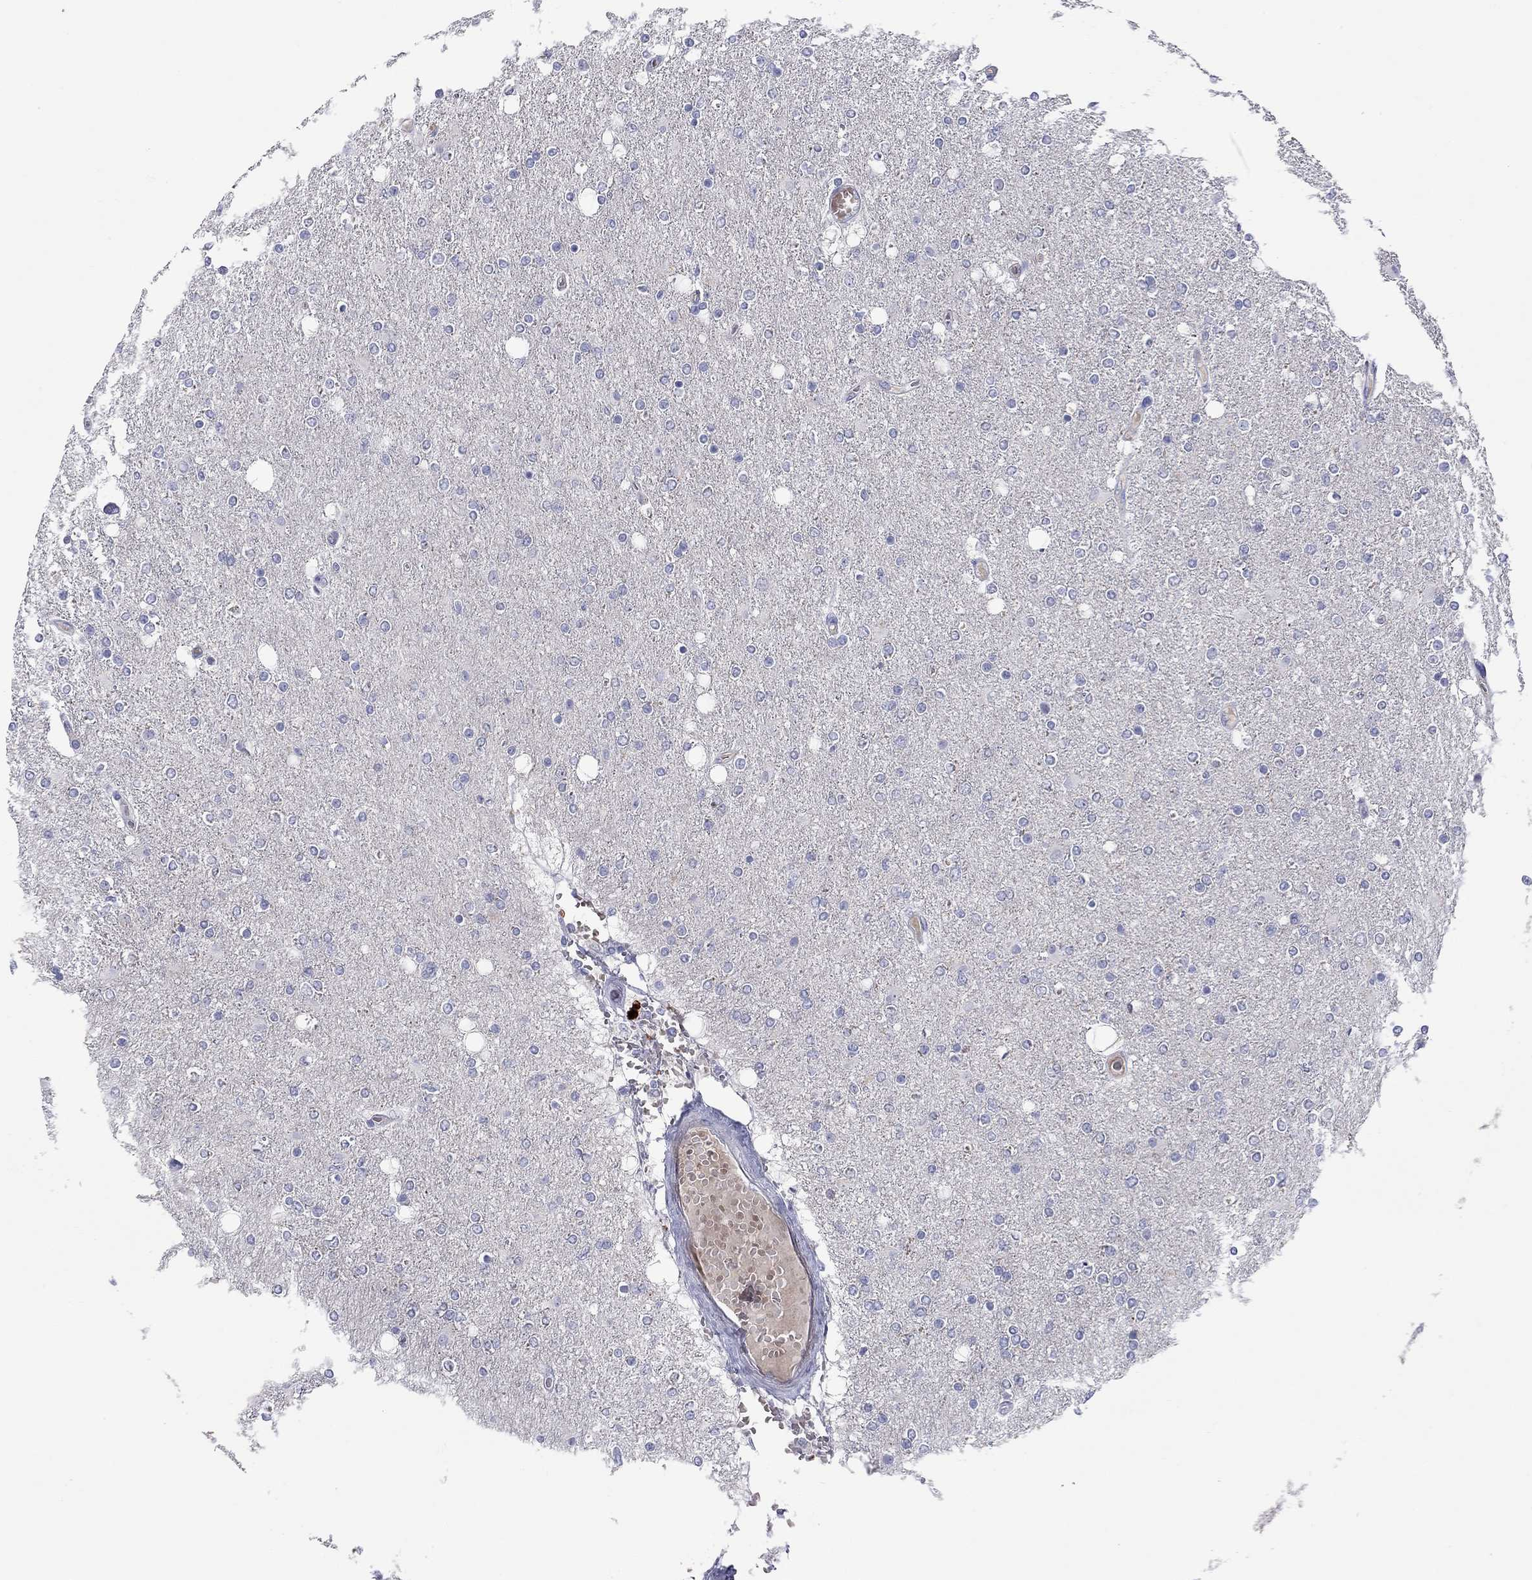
{"staining": {"intensity": "negative", "quantity": "none", "location": "none"}, "tissue": "glioma", "cell_type": "Tumor cells", "image_type": "cancer", "snomed": [{"axis": "morphology", "description": "Glioma, malignant, High grade"}, {"axis": "topography", "description": "Cerebral cortex"}], "caption": "This is a histopathology image of IHC staining of malignant high-grade glioma, which shows no expression in tumor cells.", "gene": "UNC119B", "patient": {"sex": "male", "age": 70}}